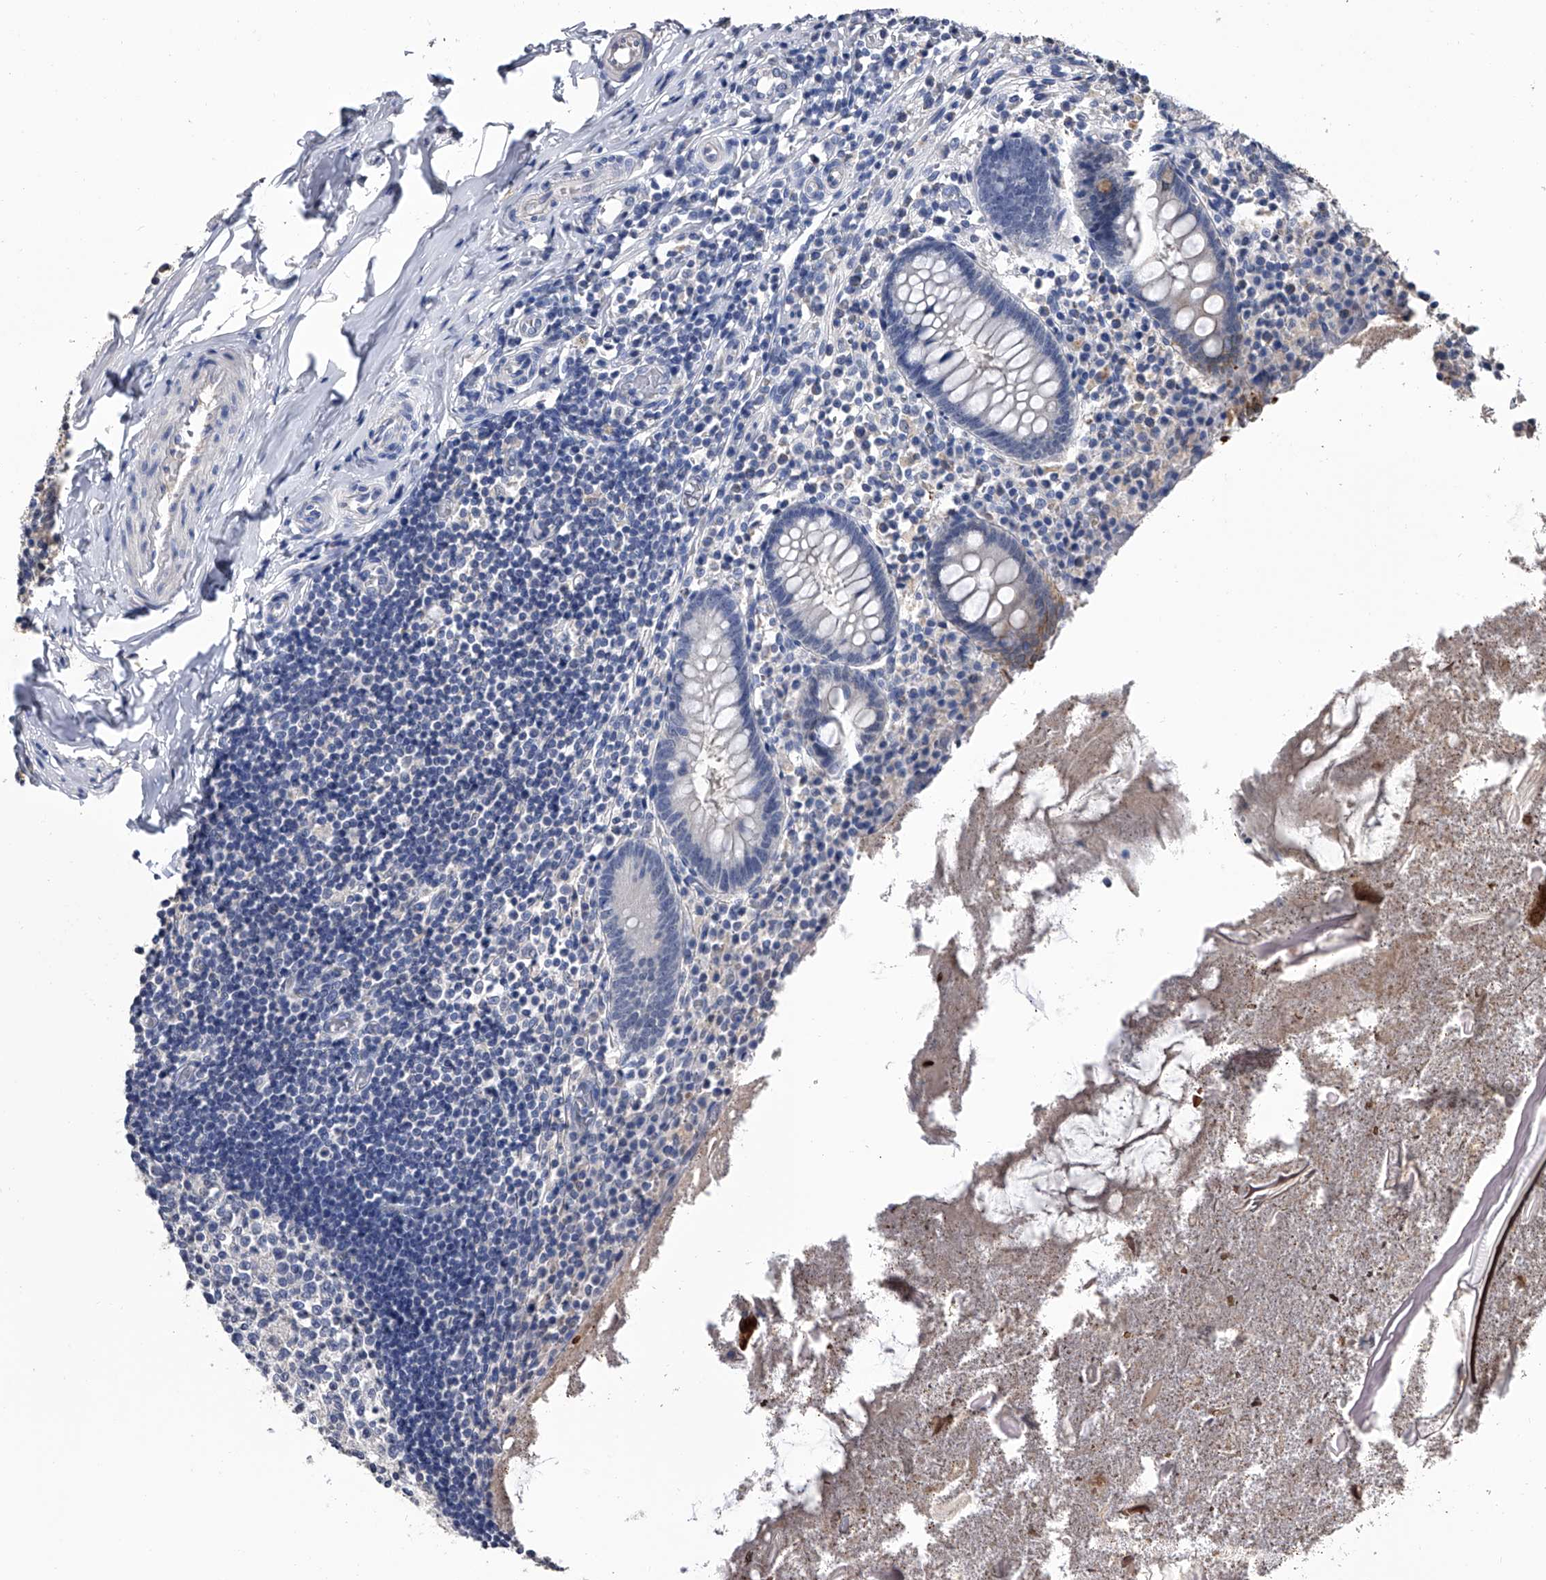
{"staining": {"intensity": "strong", "quantity": "<25%", "location": "cytoplasmic/membranous"}, "tissue": "appendix", "cell_type": "Glandular cells", "image_type": "normal", "snomed": [{"axis": "morphology", "description": "Normal tissue, NOS"}, {"axis": "topography", "description": "Appendix"}], "caption": "This histopathology image exhibits immunohistochemistry (IHC) staining of unremarkable appendix, with medium strong cytoplasmic/membranous positivity in about <25% of glandular cells.", "gene": "EFCAB7", "patient": {"sex": "female", "age": 17}}